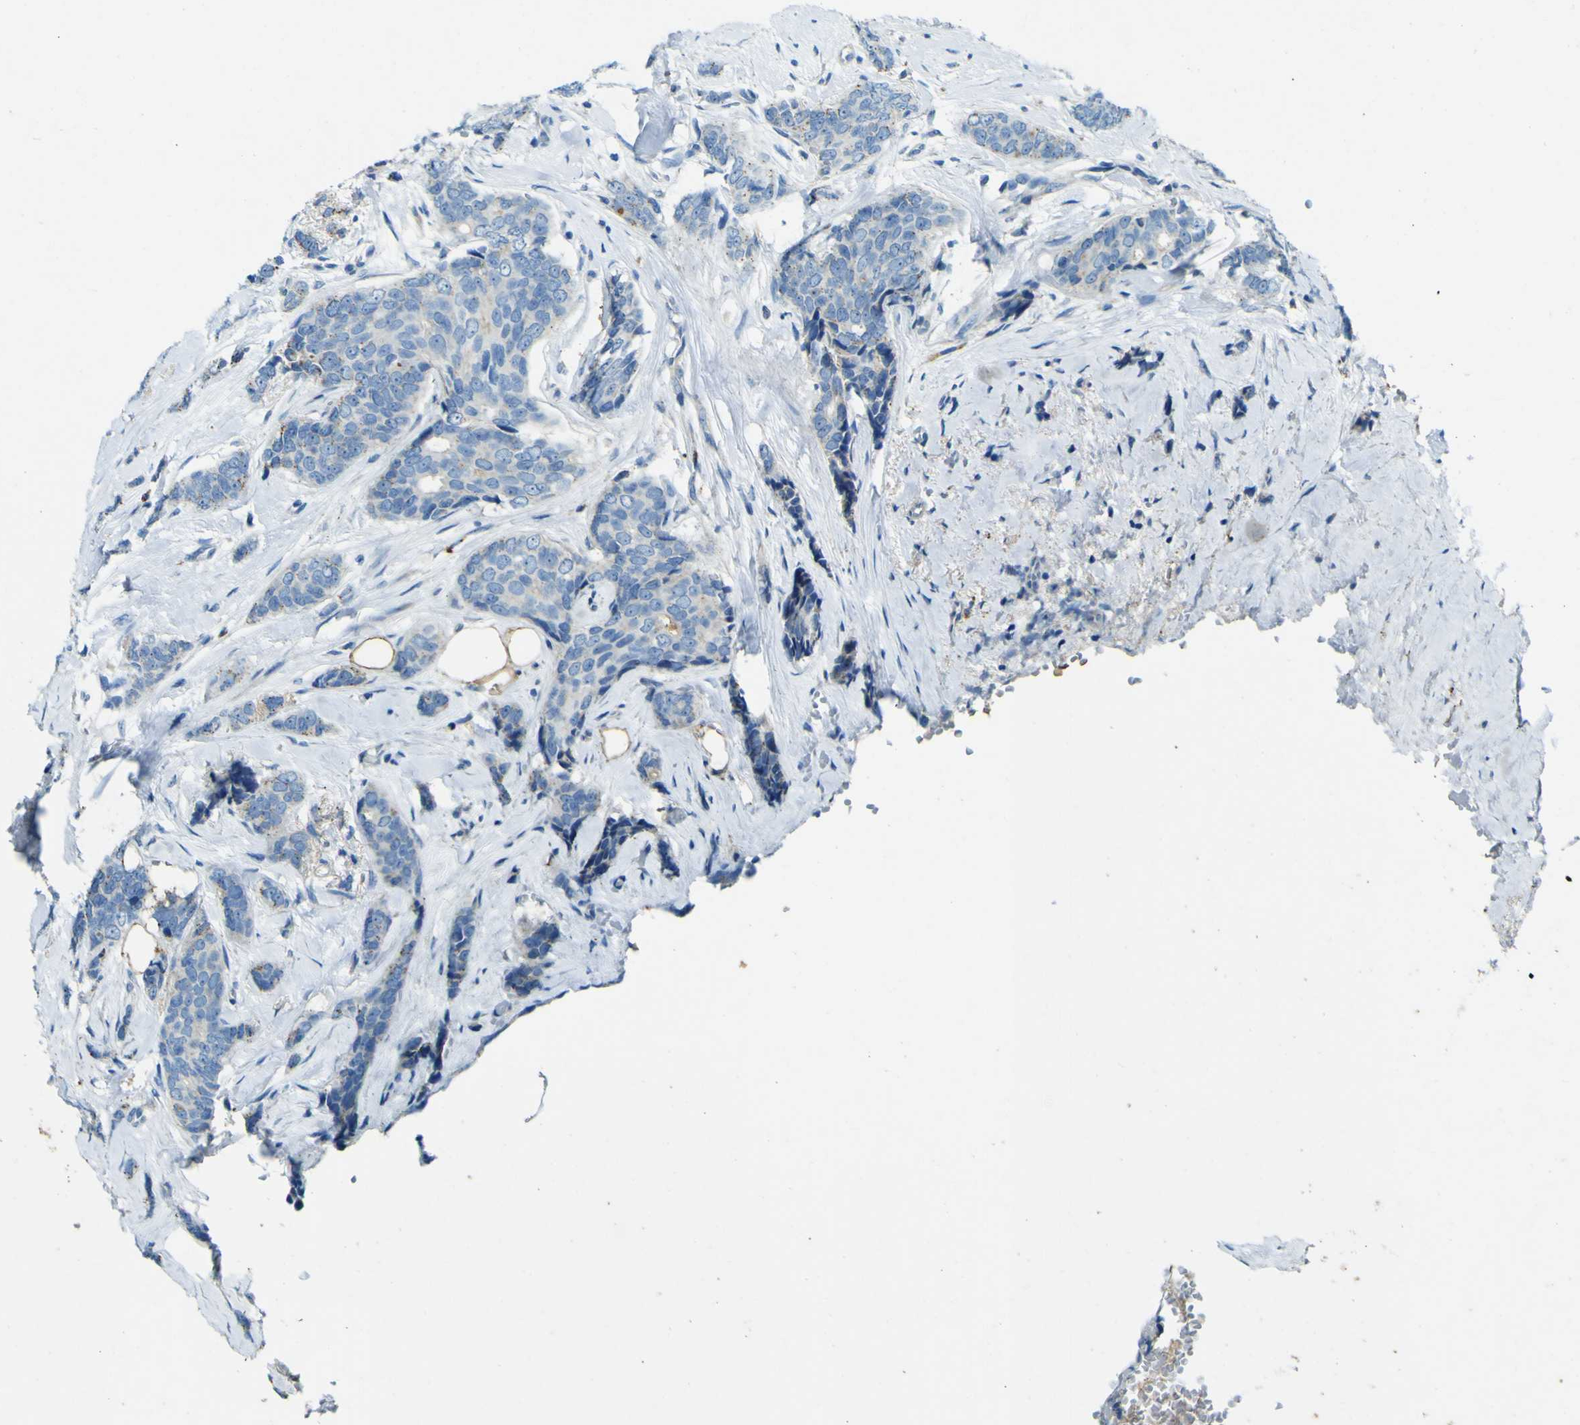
{"staining": {"intensity": "negative", "quantity": "none", "location": "none"}, "tissue": "breast cancer", "cell_type": "Tumor cells", "image_type": "cancer", "snomed": [{"axis": "morphology", "description": "Lobular carcinoma"}, {"axis": "topography", "description": "Skin"}, {"axis": "topography", "description": "Breast"}], "caption": "Immunohistochemical staining of human lobular carcinoma (breast) demonstrates no significant staining in tumor cells. (DAB IHC, high magnification).", "gene": "PDE9A", "patient": {"sex": "female", "age": 46}}